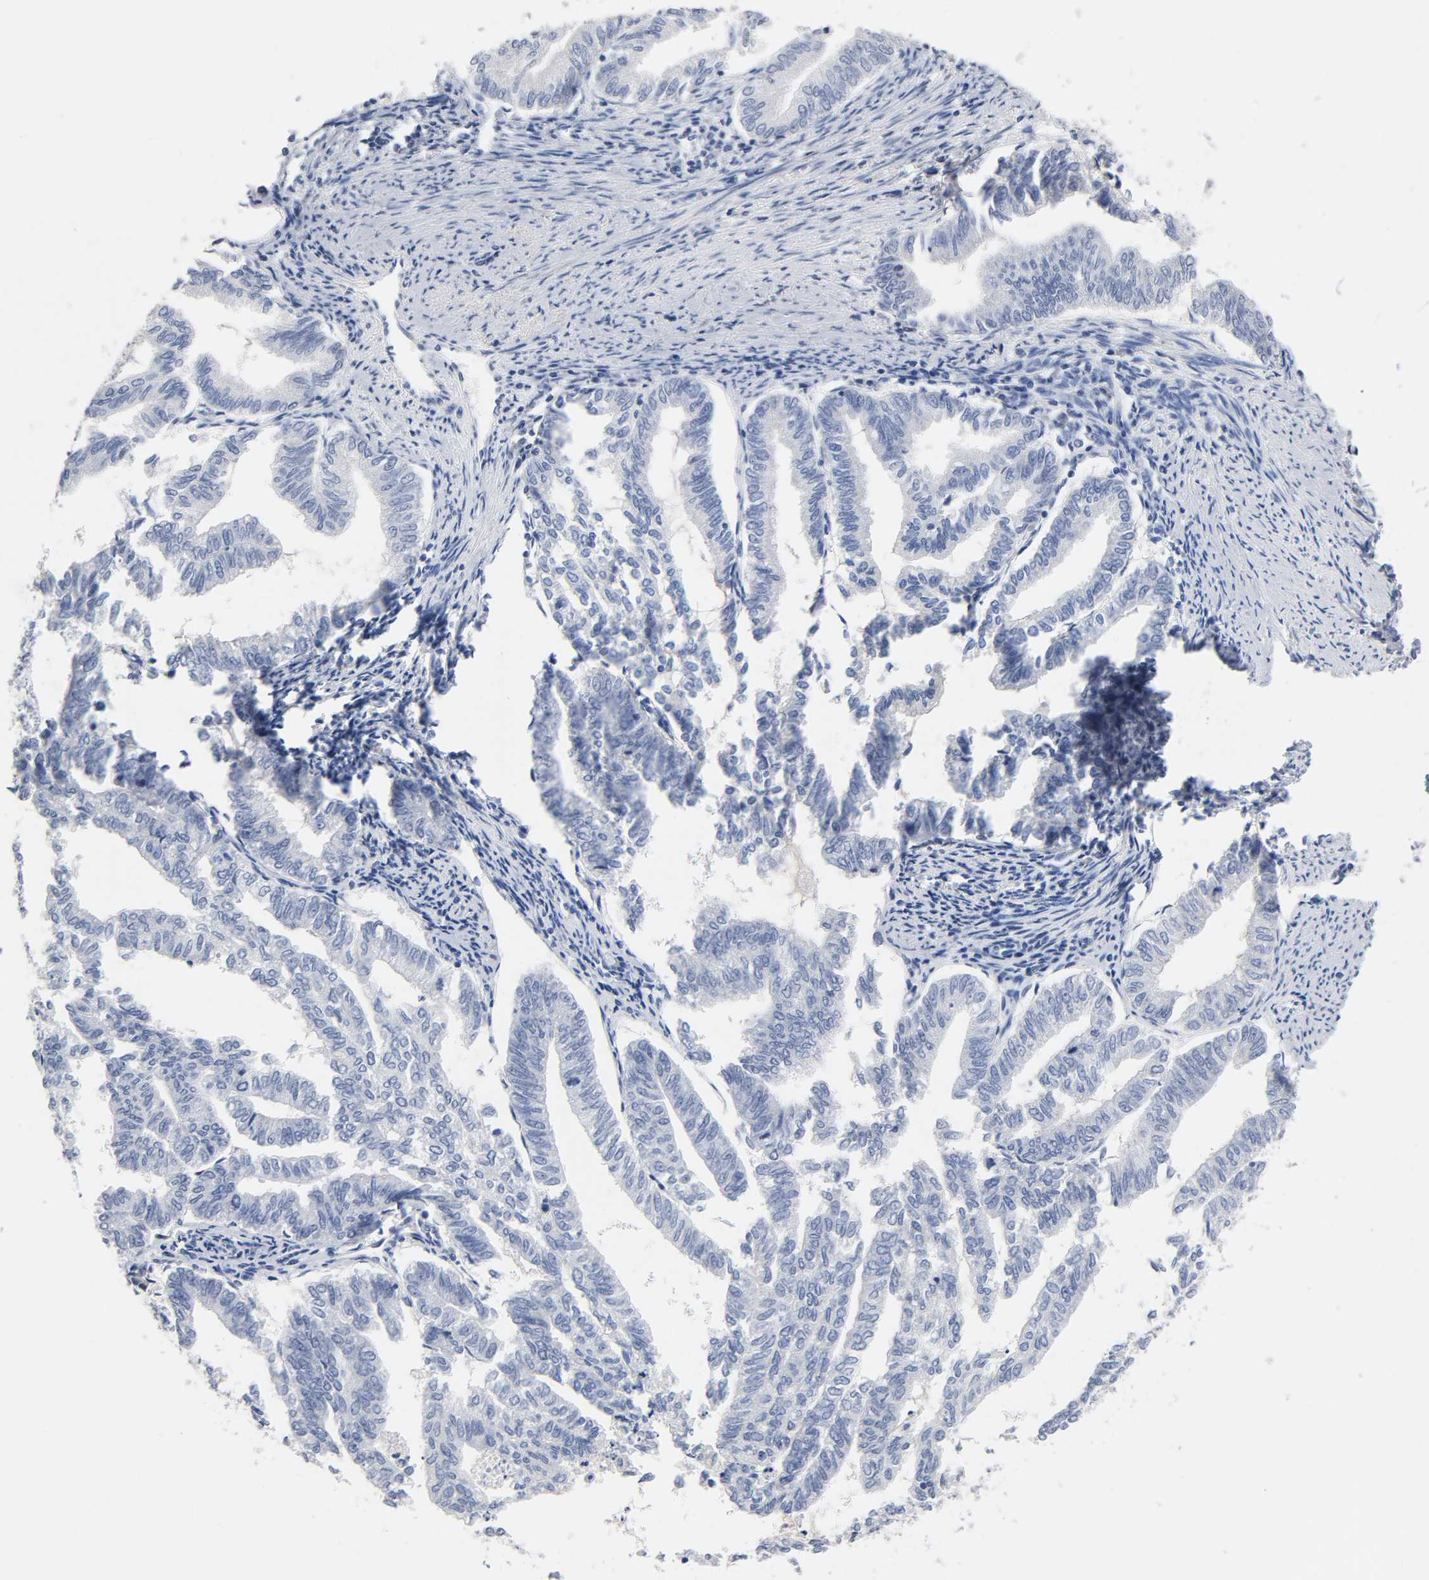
{"staining": {"intensity": "negative", "quantity": "none", "location": "none"}, "tissue": "endometrial cancer", "cell_type": "Tumor cells", "image_type": "cancer", "snomed": [{"axis": "morphology", "description": "Adenocarcinoma, NOS"}, {"axis": "topography", "description": "Endometrium"}], "caption": "The photomicrograph exhibits no staining of tumor cells in endometrial cancer (adenocarcinoma).", "gene": "NFATC1", "patient": {"sex": "female", "age": 79}}